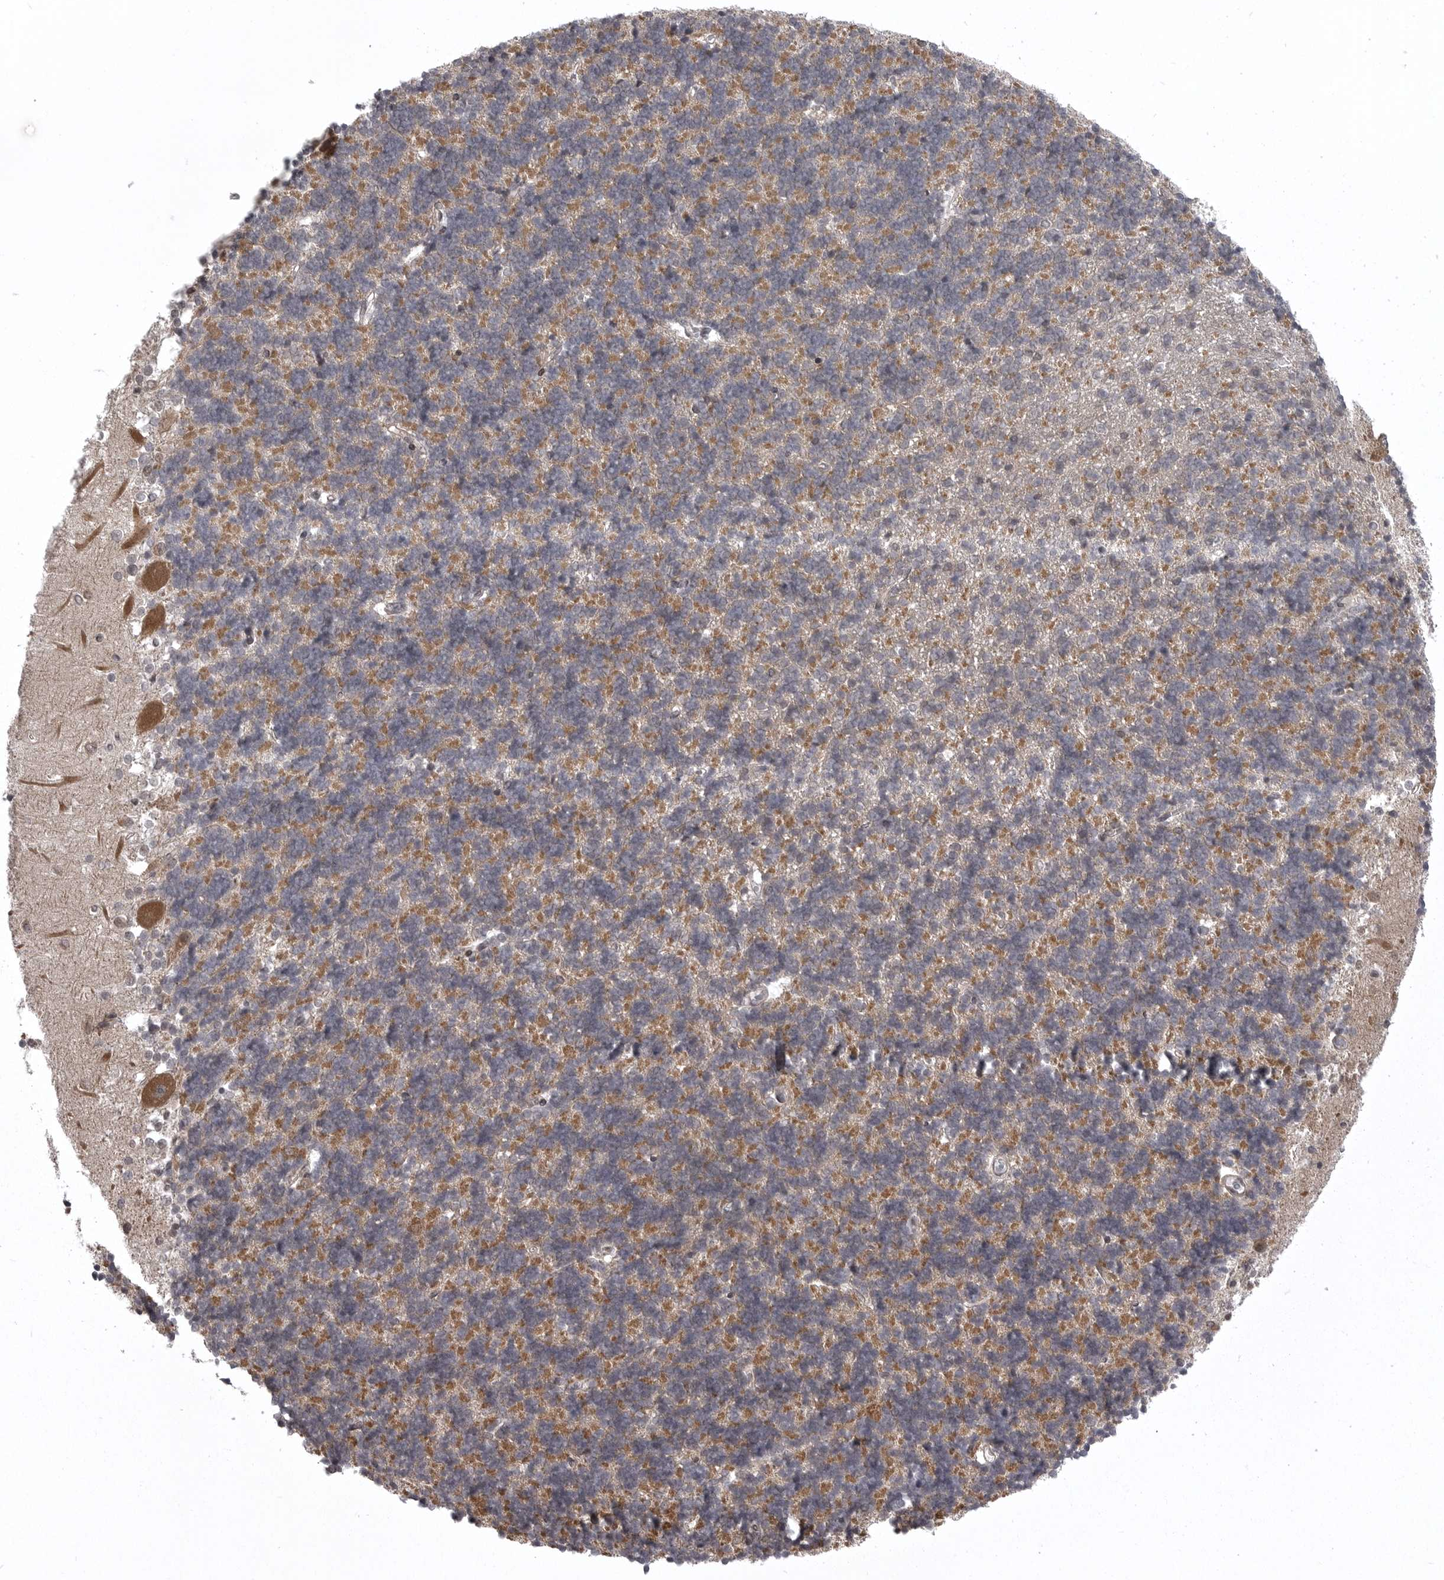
{"staining": {"intensity": "moderate", "quantity": ">75%", "location": "cytoplasmic/membranous"}, "tissue": "cerebellum", "cell_type": "Cells in granular layer", "image_type": "normal", "snomed": [{"axis": "morphology", "description": "Normal tissue, NOS"}, {"axis": "topography", "description": "Cerebellum"}], "caption": "Moderate cytoplasmic/membranous expression is identified in about >75% of cells in granular layer in normal cerebellum. The protein of interest is stained brown, and the nuclei are stained in blue (DAB IHC with brightfield microscopy, high magnification).", "gene": "SNX16", "patient": {"sex": "male", "age": 37}}